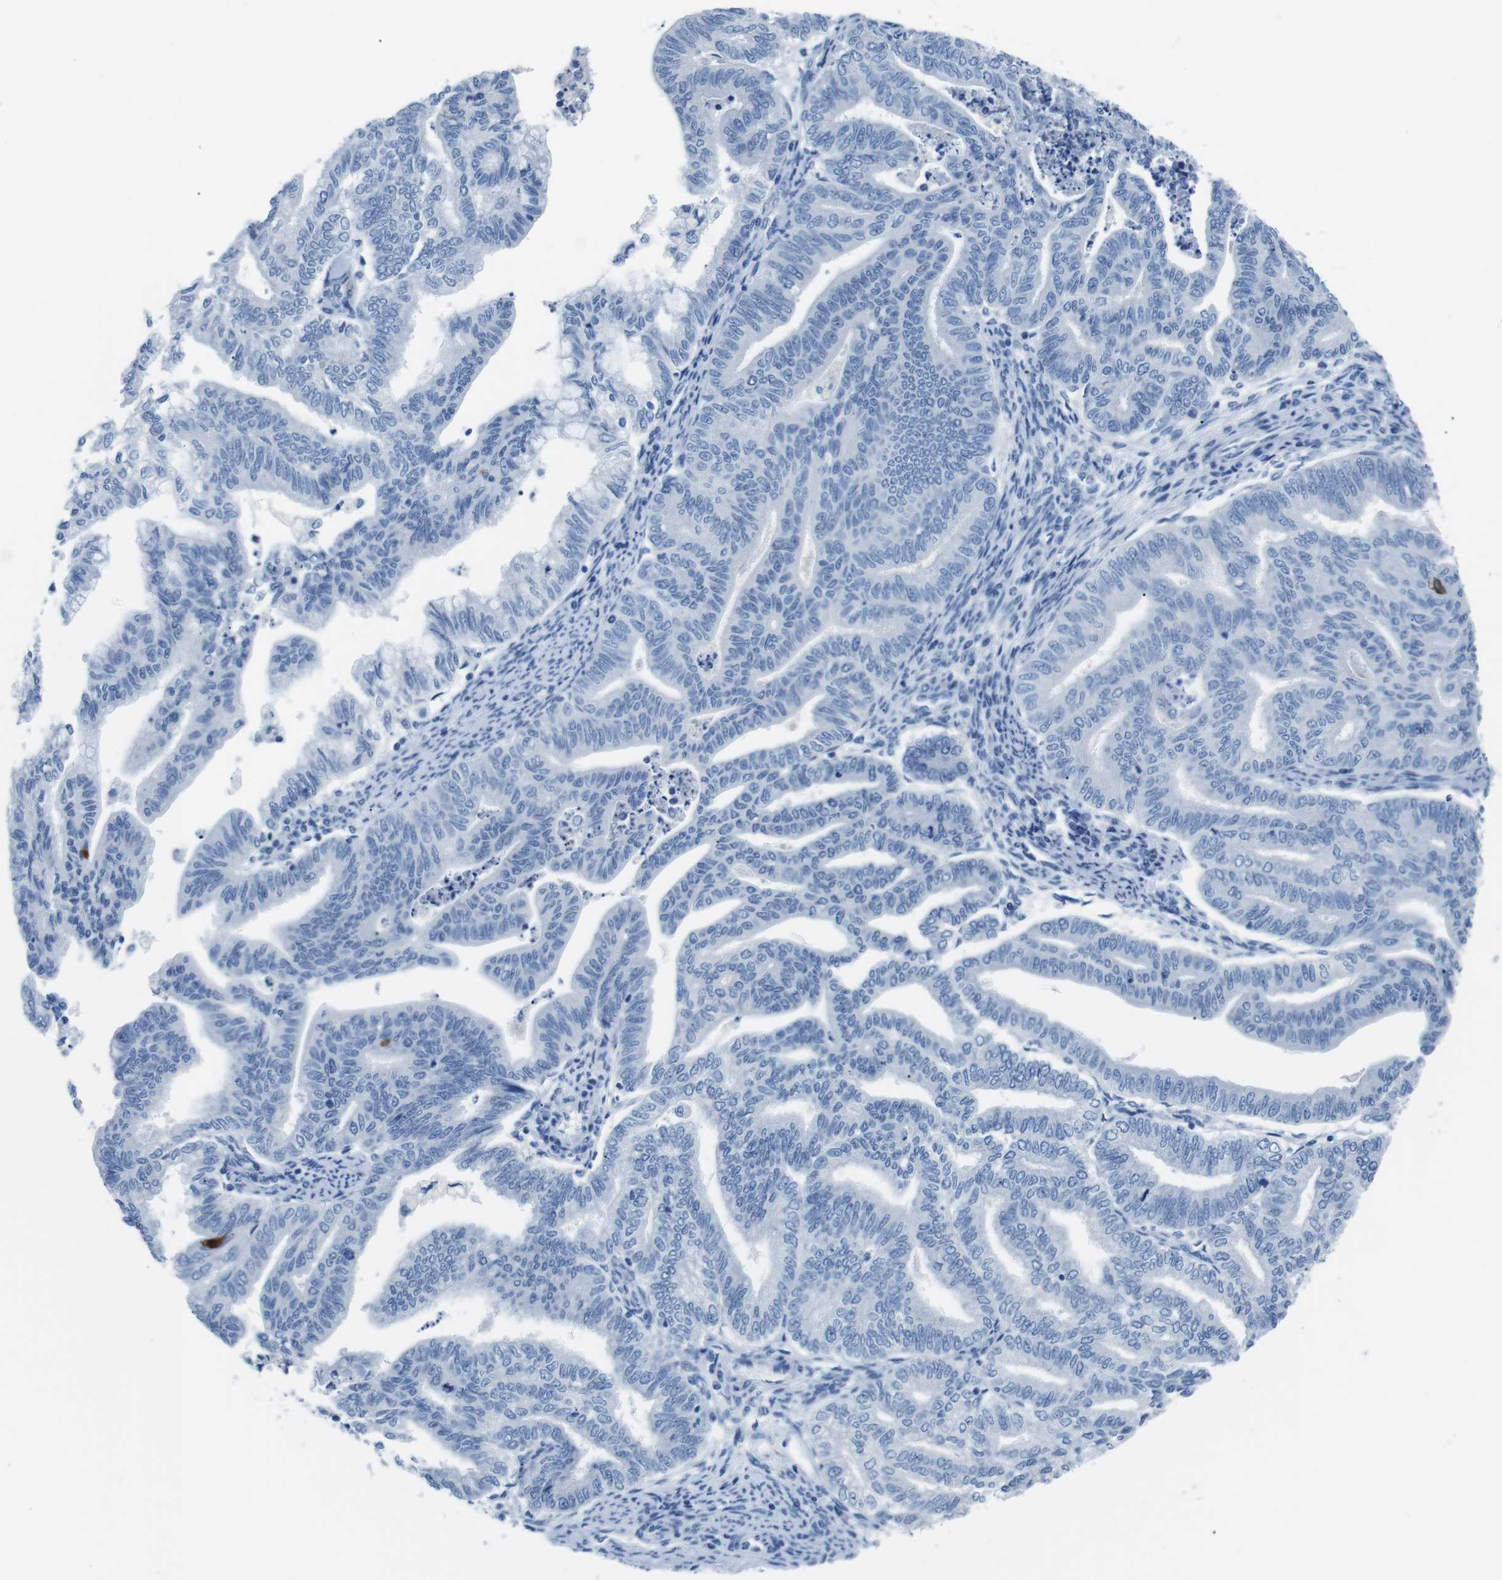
{"staining": {"intensity": "negative", "quantity": "none", "location": "none"}, "tissue": "endometrial cancer", "cell_type": "Tumor cells", "image_type": "cancer", "snomed": [{"axis": "morphology", "description": "Adenocarcinoma, NOS"}, {"axis": "topography", "description": "Endometrium"}], "caption": "Immunohistochemistry (IHC) of endometrial adenocarcinoma demonstrates no positivity in tumor cells.", "gene": "MUC2", "patient": {"sex": "female", "age": 79}}